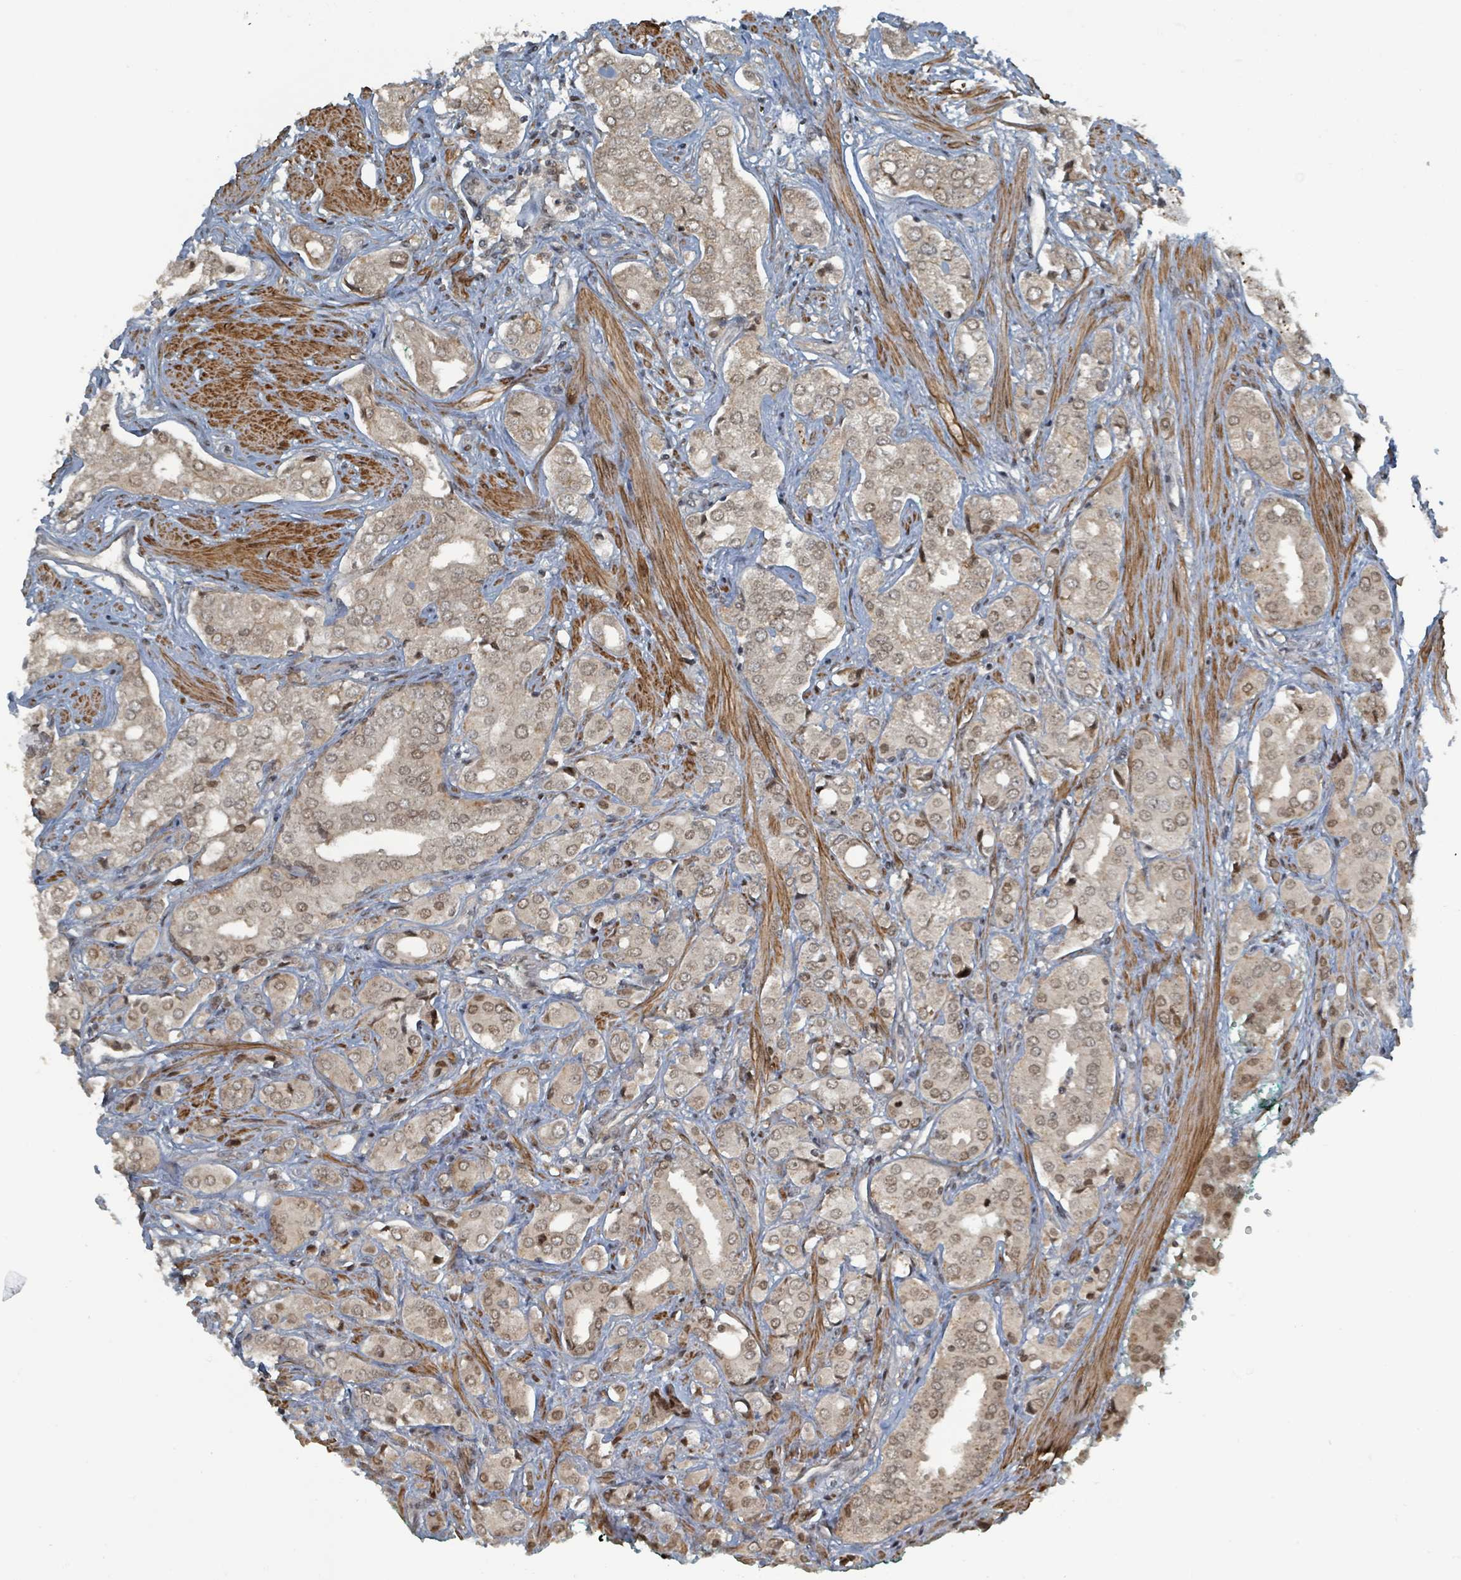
{"staining": {"intensity": "weak", "quantity": ">75%", "location": "nuclear"}, "tissue": "prostate cancer", "cell_type": "Tumor cells", "image_type": "cancer", "snomed": [{"axis": "morphology", "description": "Adenocarcinoma, High grade"}, {"axis": "topography", "description": "Prostate"}], "caption": "Protein staining shows weak nuclear expression in about >75% of tumor cells in prostate cancer.", "gene": "PHIP", "patient": {"sex": "male", "age": 71}}